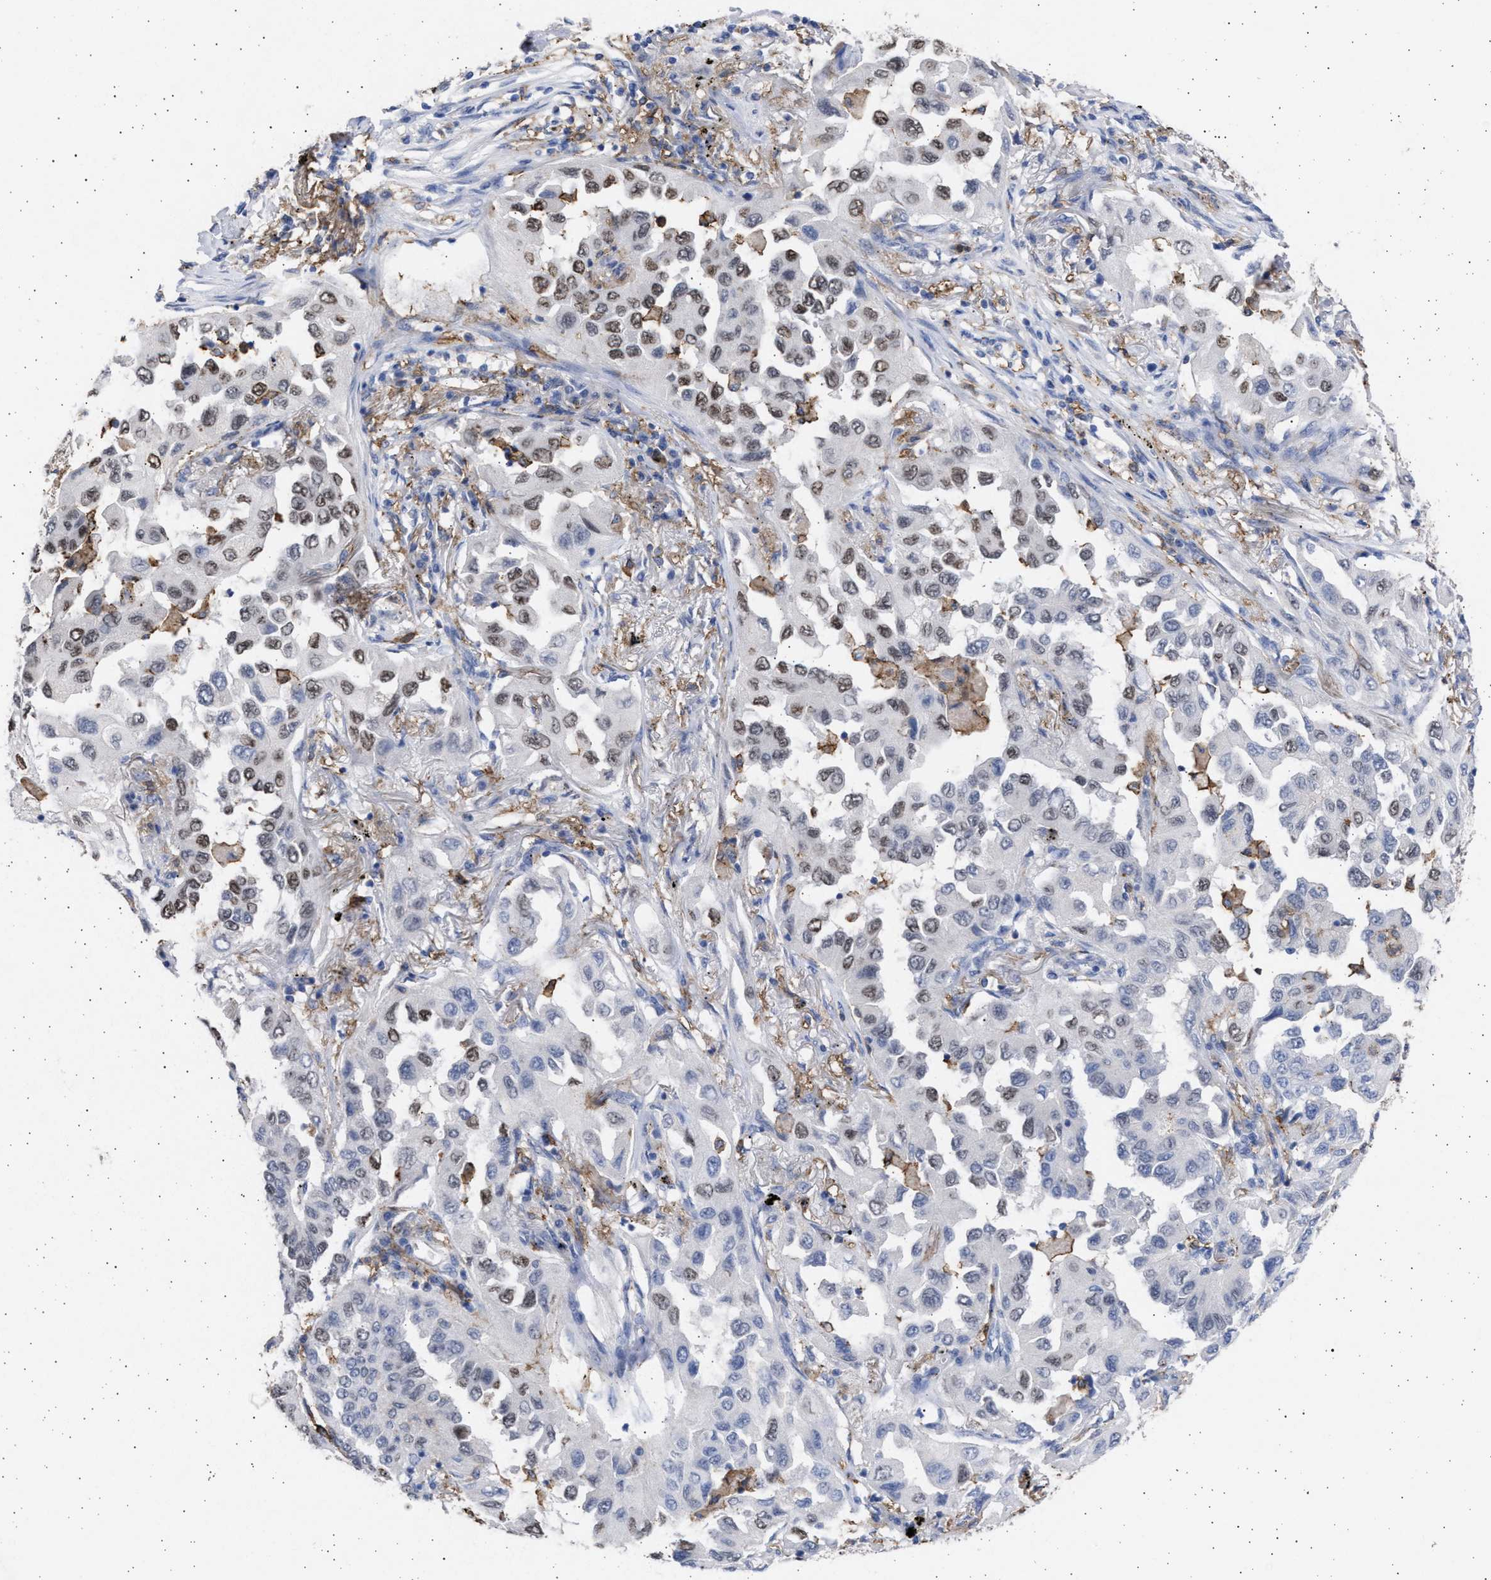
{"staining": {"intensity": "weak", "quantity": "25%-75%", "location": "nuclear"}, "tissue": "lung cancer", "cell_type": "Tumor cells", "image_type": "cancer", "snomed": [{"axis": "morphology", "description": "Adenocarcinoma, NOS"}, {"axis": "topography", "description": "Lung"}], "caption": "Immunohistochemistry (IHC) of lung adenocarcinoma reveals low levels of weak nuclear staining in about 25%-75% of tumor cells. (IHC, brightfield microscopy, high magnification).", "gene": "FCER1A", "patient": {"sex": "female", "age": 65}}